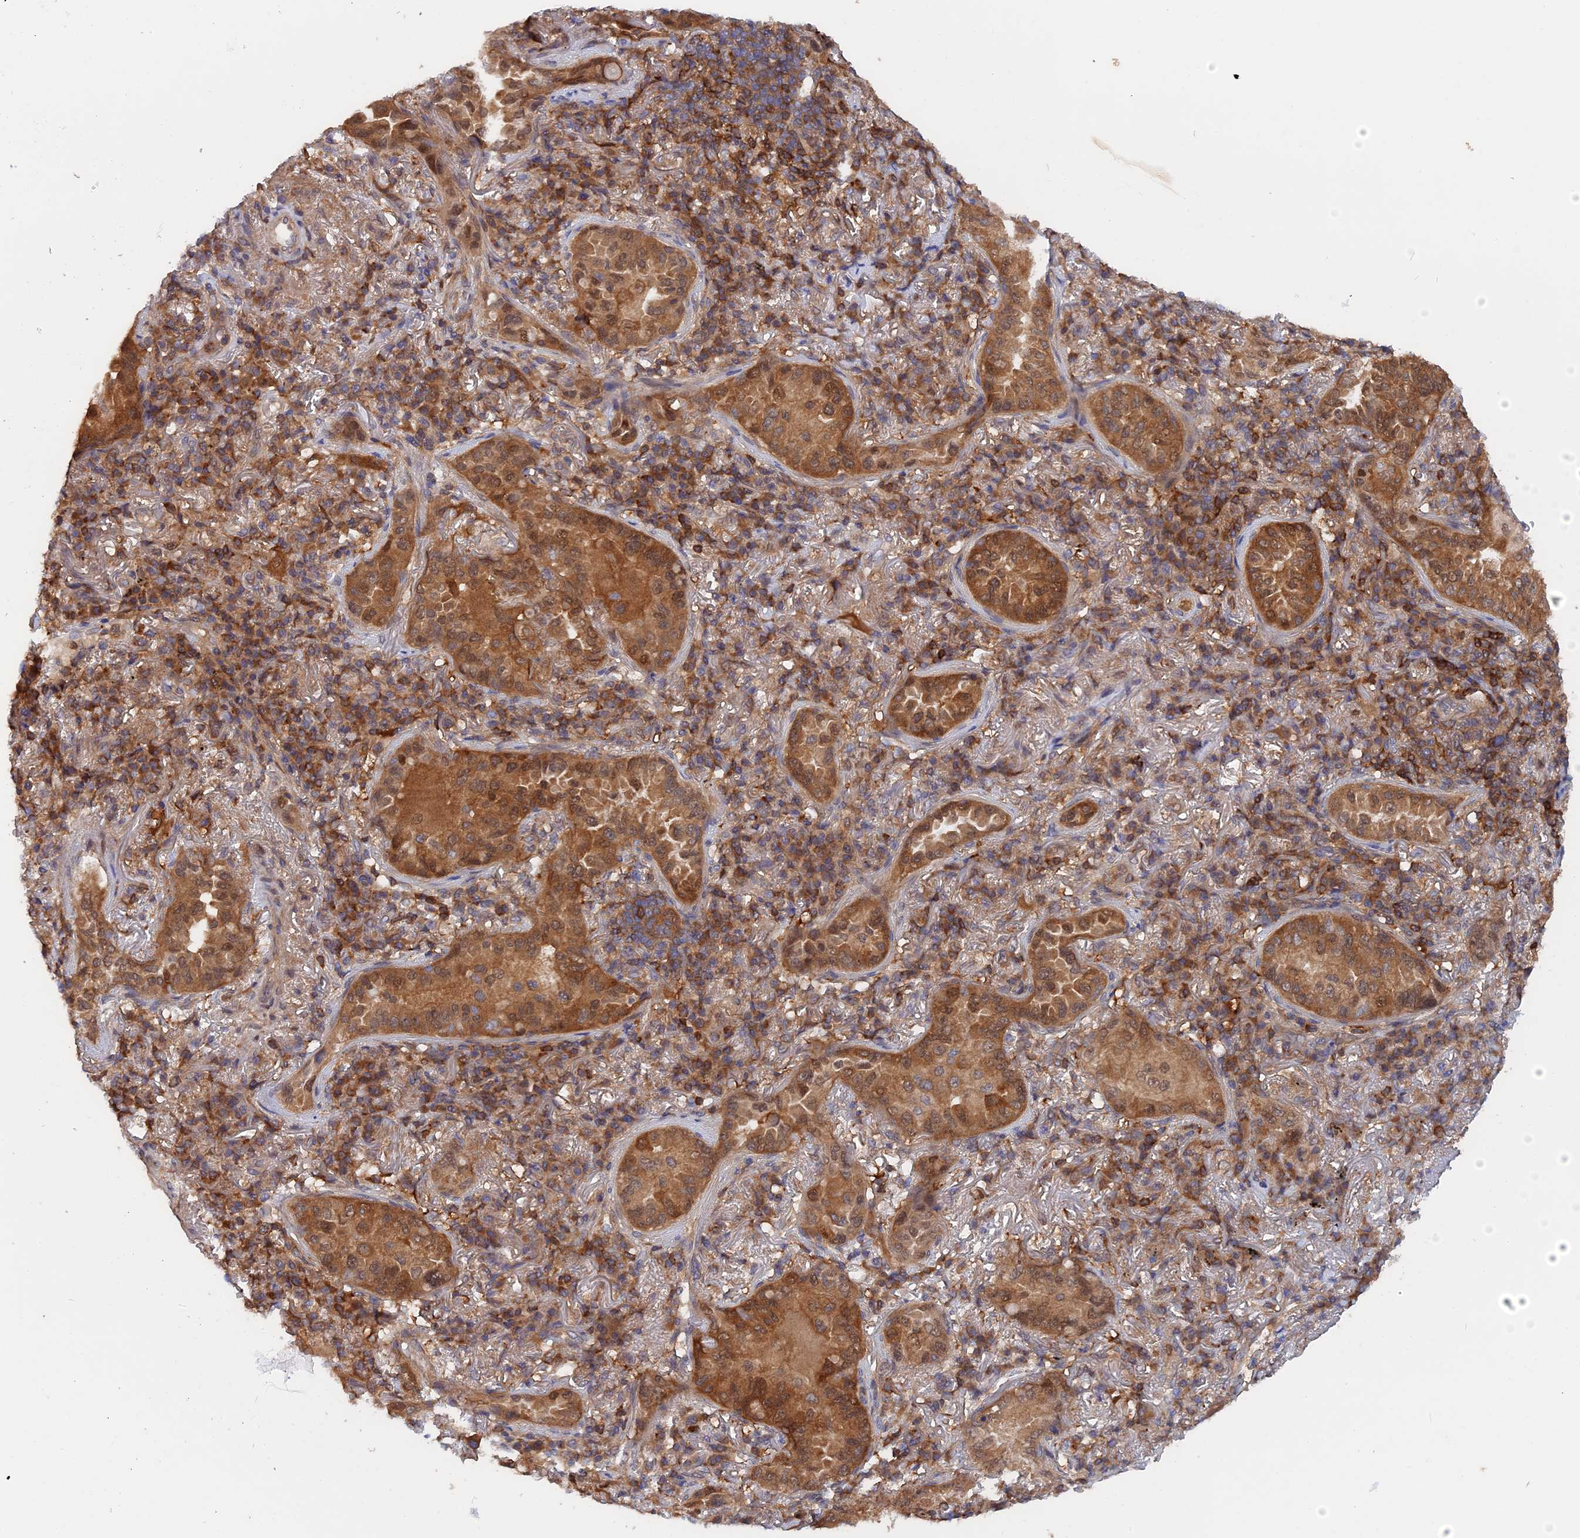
{"staining": {"intensity": "strong", "quantity": ">75%", "location": "cytoplasmic/membranous,nuclear"}, "tissue": "lung cancer", "cell_type": "Tumor cells", "image_type": "cancer", "snomed": [{"axis": "morphology", "description": "Adenocarcinoma, NOS"}, {"axis": "topography", "description": "Lung"}], "caption": "The micrograph demonstrates immunohistochemical staining of lung cancer (adenocarcinoma). There is strong cytoplasmic/membranous and nuclear staining is present in approximately >75% of tumor cells.", "gene": "BLVRA", "patient": {"sex": "female", "age": 69}}